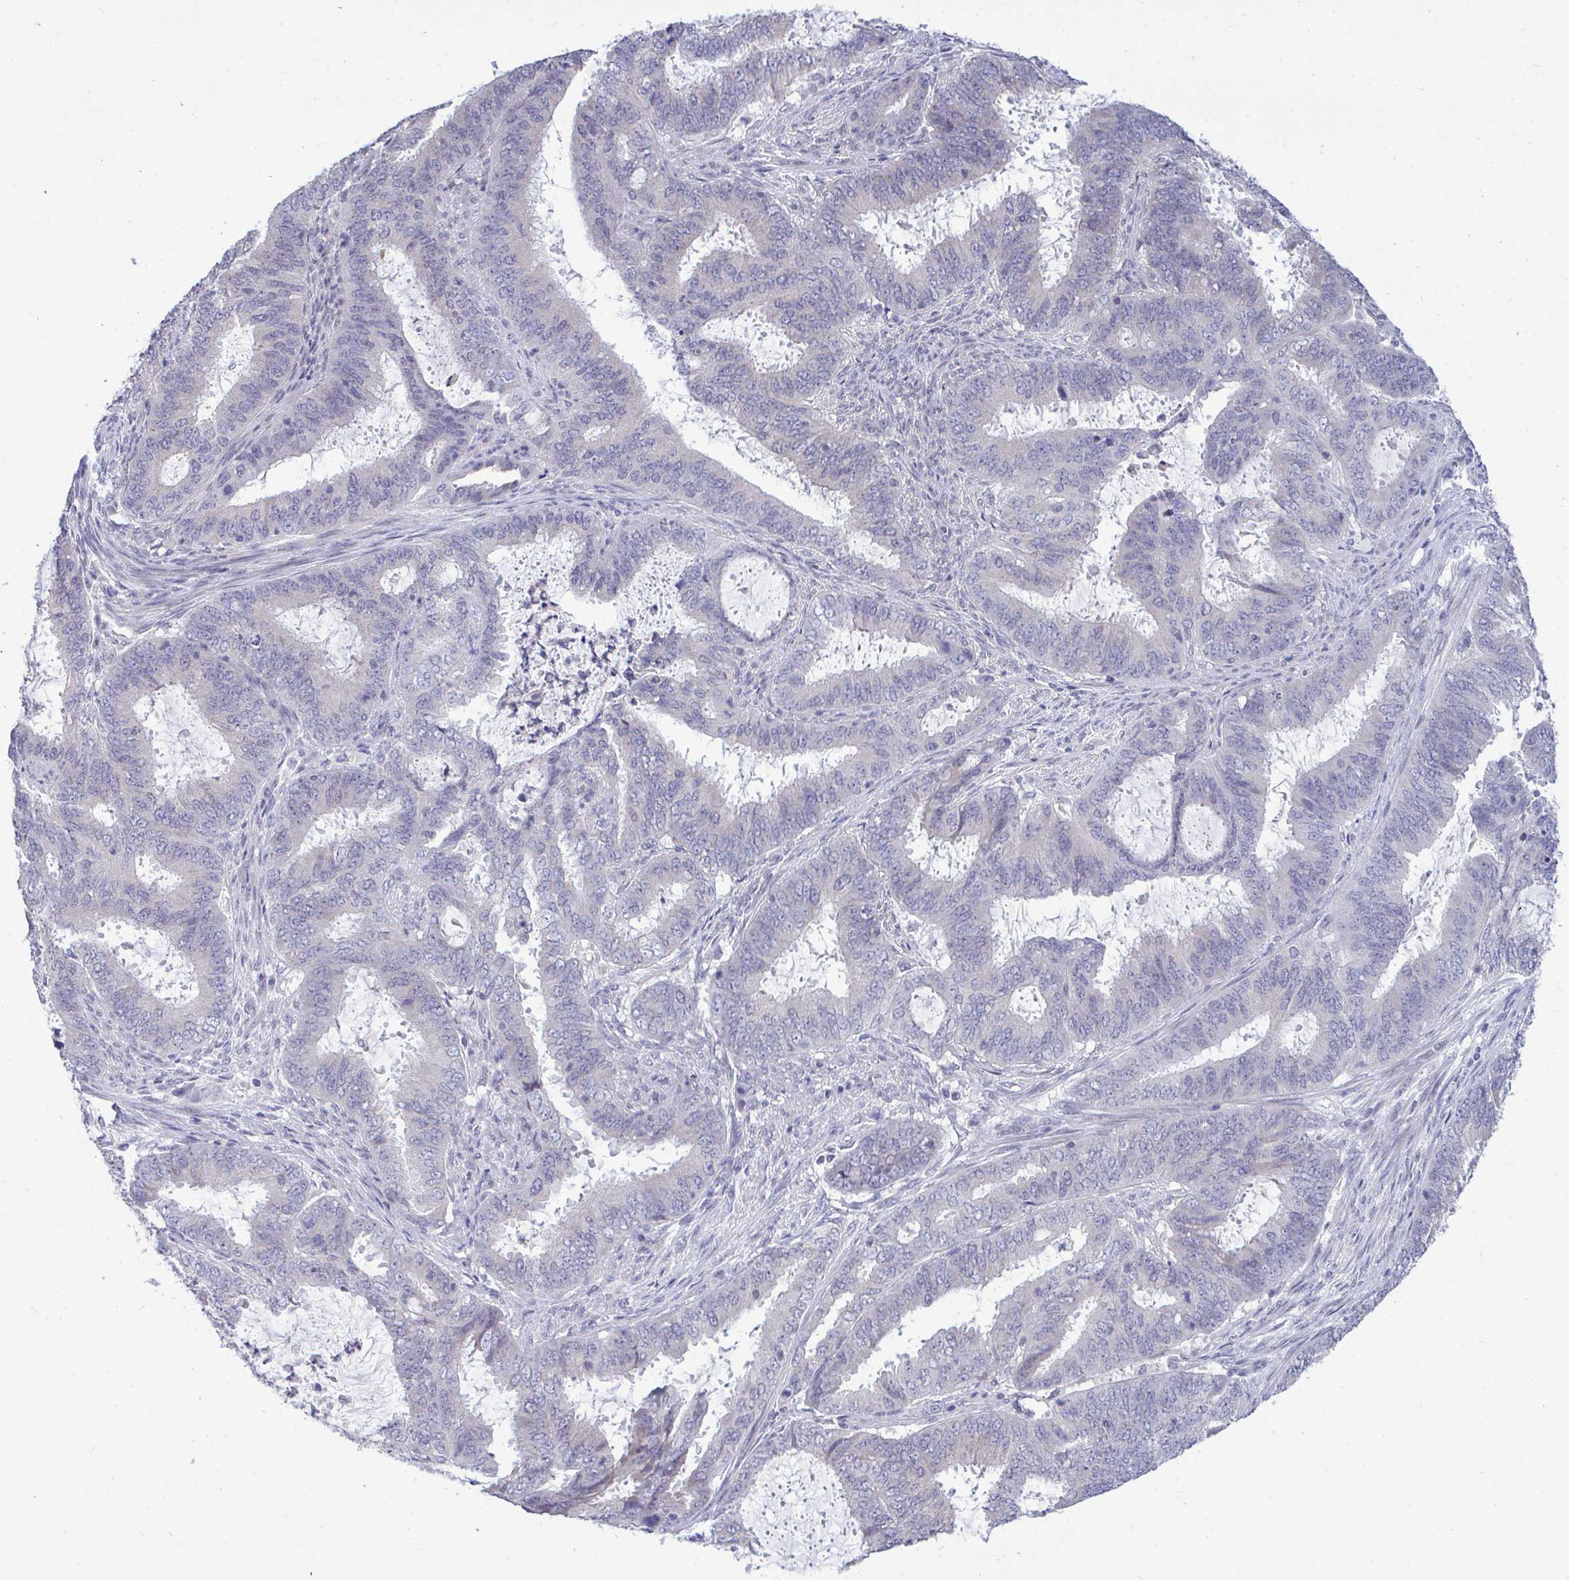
{"staining": {"intensity": "negative", "quantity": "none", "location": "none"}, "tissue": "endometrial cancer", "cell_type": "Tumor cells", "image_type": "cancer", "snomed": [{"axis": "morphology", "description": "Adenocarcinoma, NOS"}, {"axis": "topography", "description": "Endometrium"}], "caption": "Immunohistochemical staining of human adenocarcinoma (endometrial) demonstrates no significant positivity in tumor cells.", "gene": "PIGK", "patient": {"sex": "female", "age": 51}}